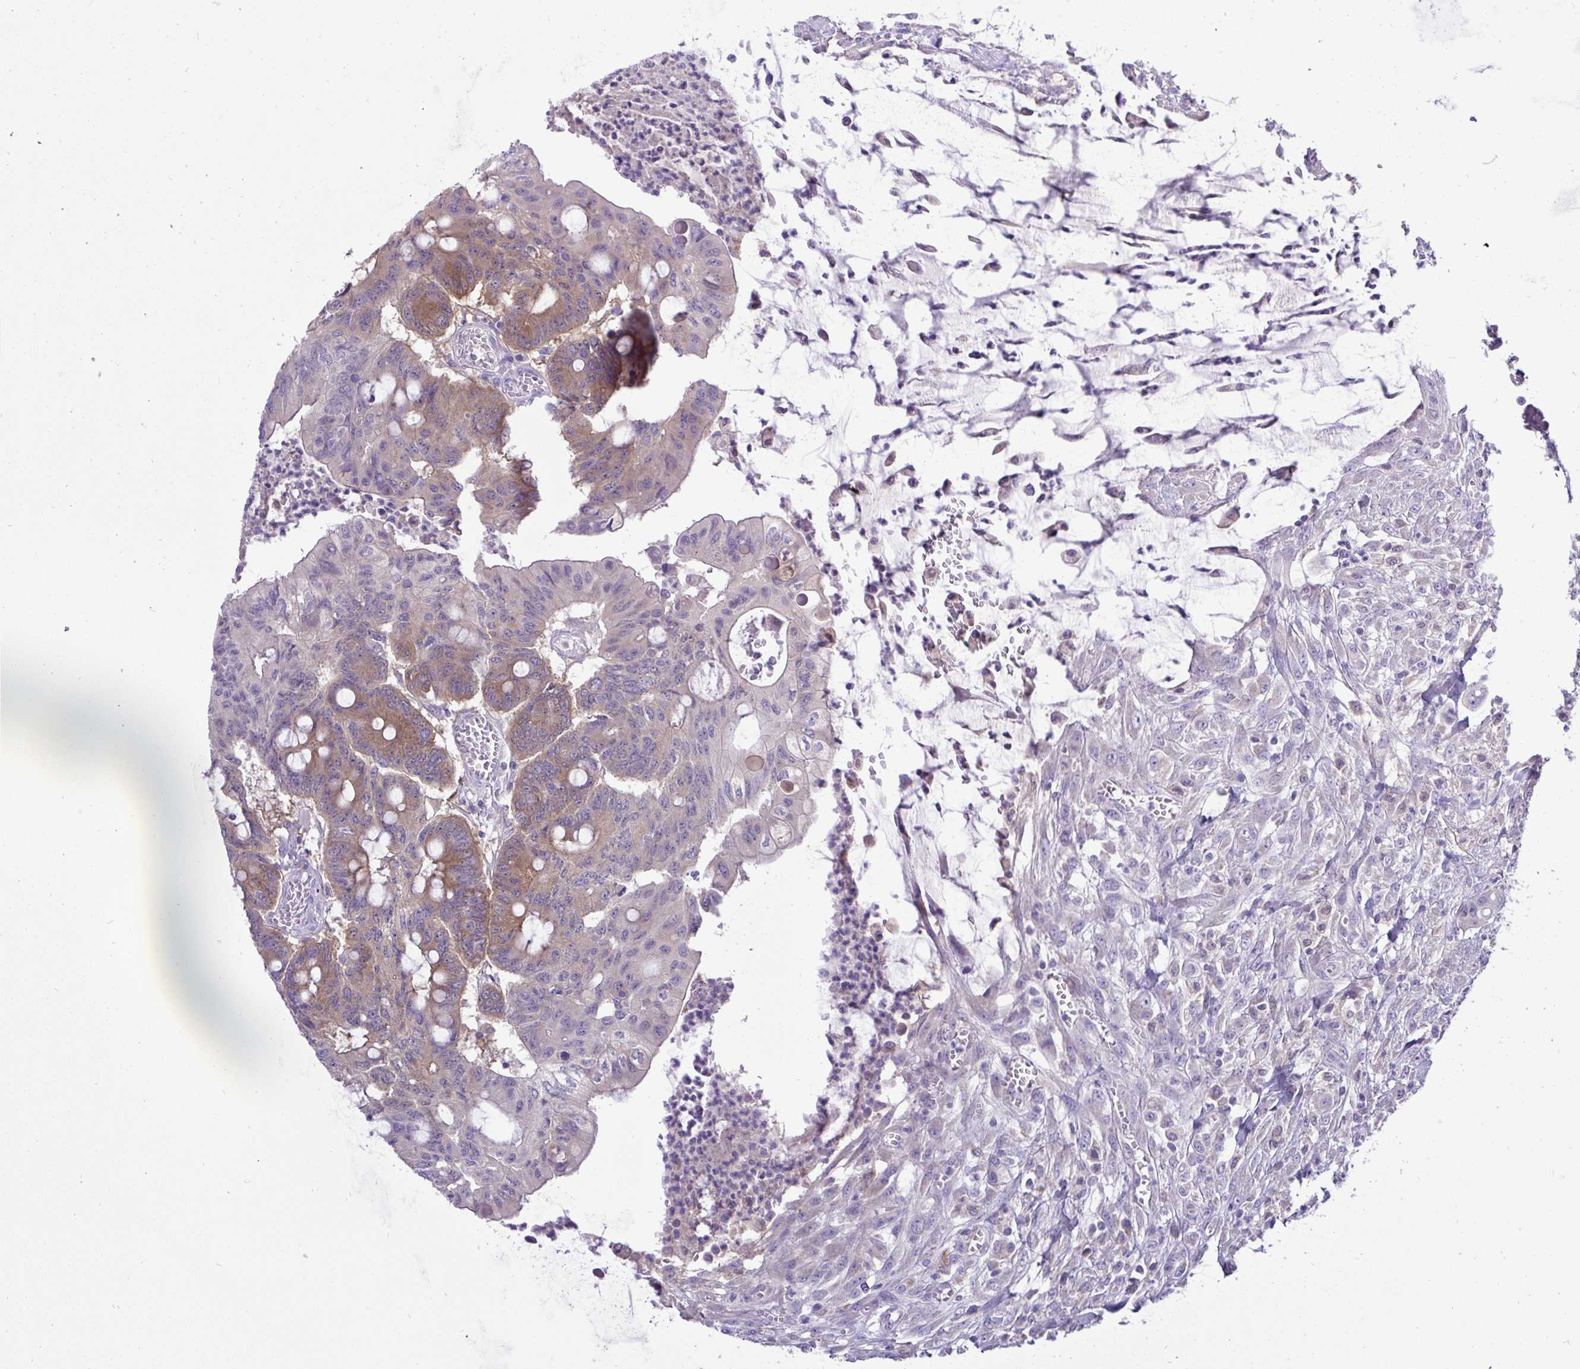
{"staining": {"intensity": "moderate", "quantity": "<25%", "location": "cytoplasmic/membranous"}, "tissue": "colorectal cancer", "cell_type": "Tumor cells", "image_type": "cancer", "snomed": [{"axis": "morphology", "description": "Adenocarcinoma, NOS"}, {"axis": "topography", "description": "Colon"}], "caption": "IHC (DAB (3,3'-diaminobenzidine)) staining of human colorectal cancer exhibits moderate cytoplasmic/membranous protein staining in about <25% of tumor cells.", "gene": "ST8SIA2", "patient": {"sex": "male", "age": 65}}